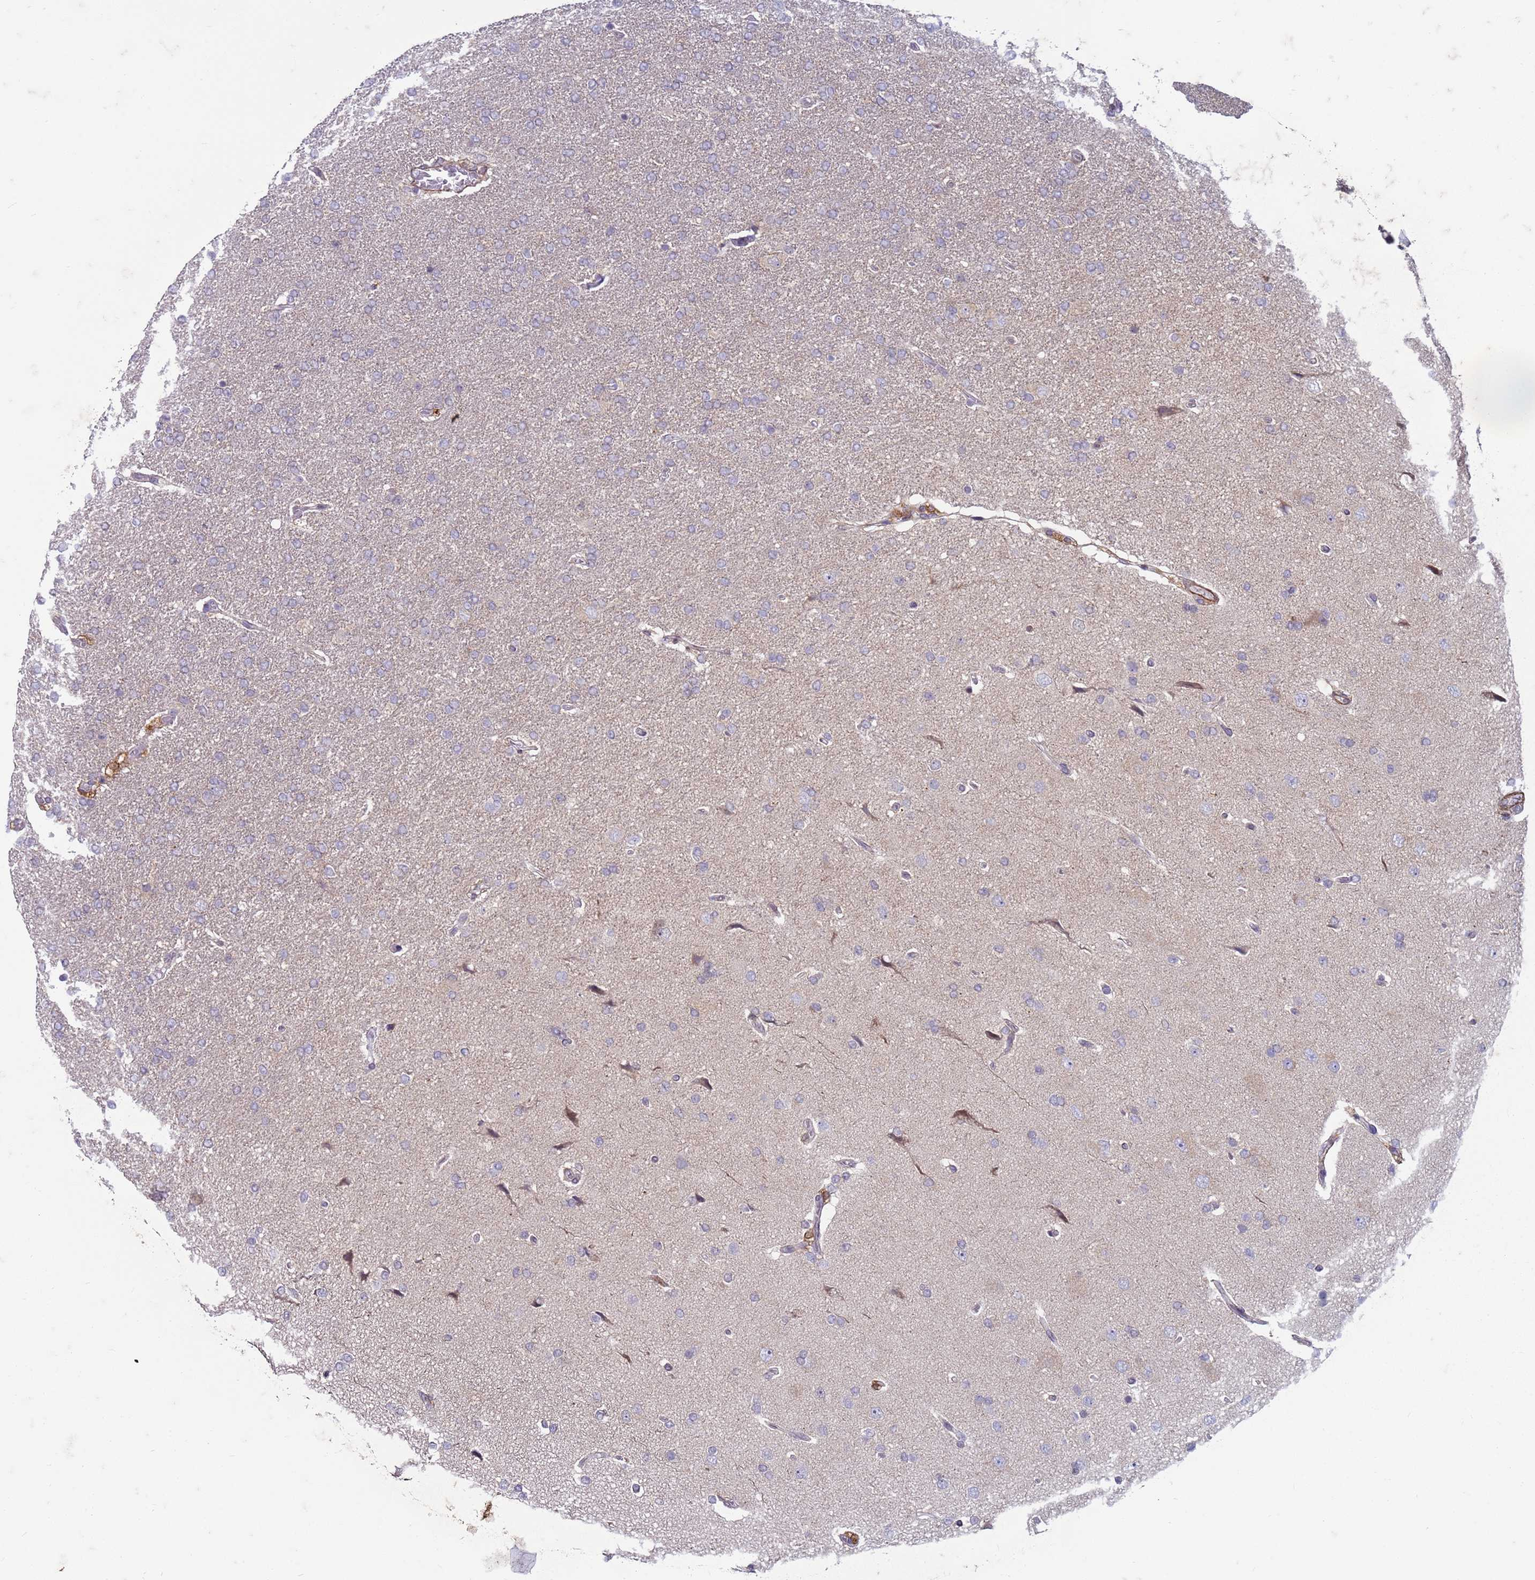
{"staining": {"intensity": "negative", "quantity": "none", "location": "none"}, "tissue": "glioma", "cell_type": "Tumor cells", "image_type": "cancer", "snomed": [{"axis": "morphology", "description": "Glioma, malignant, High grade"}, {"axis": "topography", "description": "Brain"}], "caption": "The histopathology image exhibits no staining of tumor cells in malignant high-grade glioma. The staining is performed using DAB (3,3'-diaminobenzidine) brown chromogen with nuclei counter-stained in using hematoxylin.", "gene": "SNAPC4", "patient": {"sex": "male", "age": 72}}